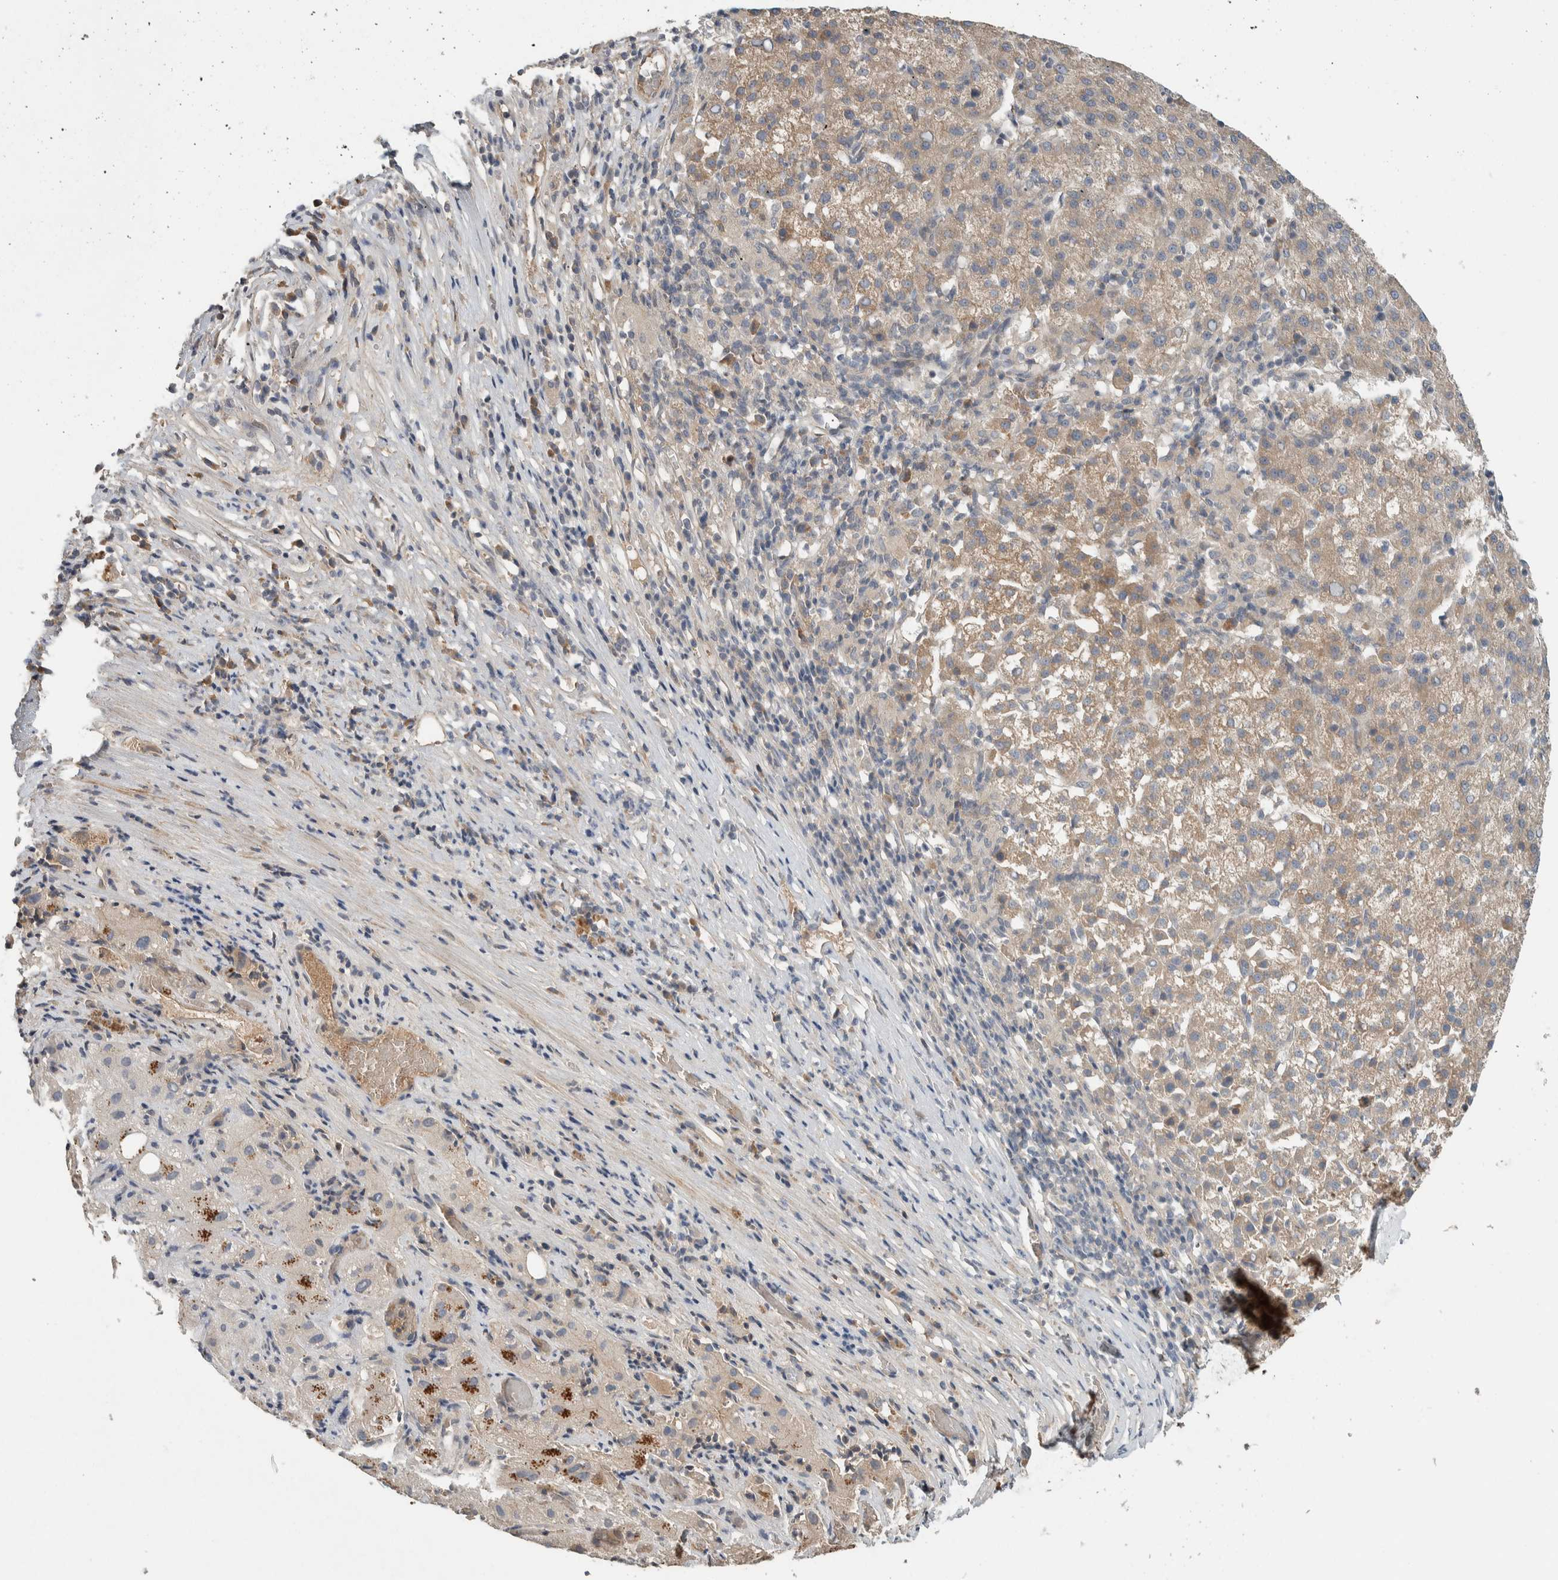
{"staining": {"intensity": "weak", "quantity": ">75%", "location": "cytoplasmic/membranous"}, "tissue": "liver cancer", "cell_type": "Tumor cells", "image_type": "cancer", "snomed": [{"axis": "morphology", "description": "Carcinoma, Hepatocellular, NOS"}, {"axis": "topography", "description": "Liver"}], "caption": "Liver cancer (hepatocellular carcinoma) stained with a brown dye demonstrates weak cytoplasmic/membranous positive staining in about >75% of tumor cells.", "gene": "ARMC7", "patient": {"sex": "female", "age": 58}}